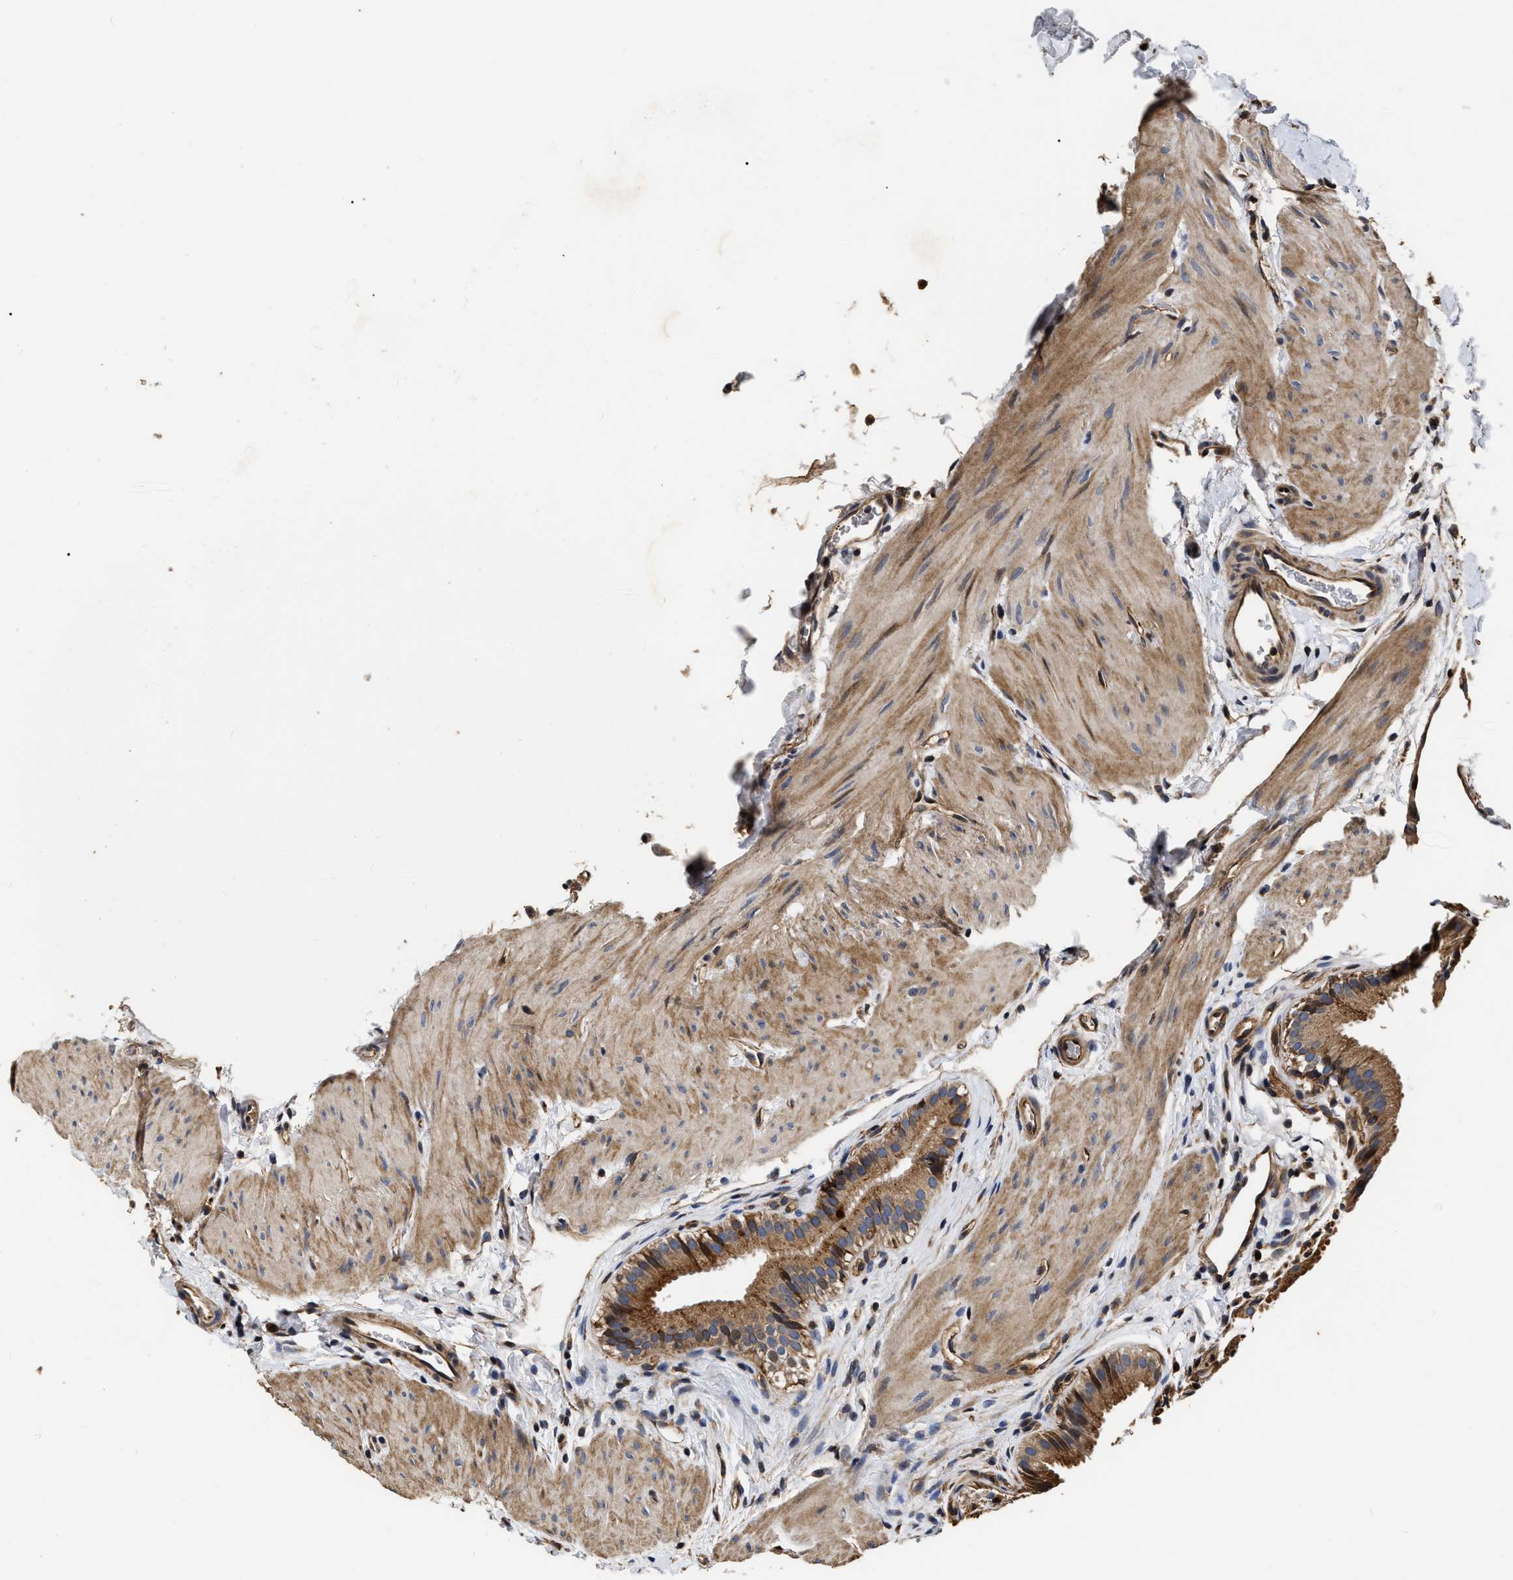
{"staining": {"intensity": "strong", "quantity": ">75%", "location": "cytoplasmic/membranous"}, "tissue": "gallbladder", "cell_type": "Glandular cells", "image_type": "normal", "snomed": [{"axis": "morphology", "description": "Normal tissue, NOS"}, {"axis": "topography", "description": "Gallbladder"}], "caption": "A micrograph of gallbladder stained for a protein reveals strong cytoplasmic/membranous brown staining in glandular cells.", "gene": "ABCG8", "patient": {"sex": "female", "age": 26}}